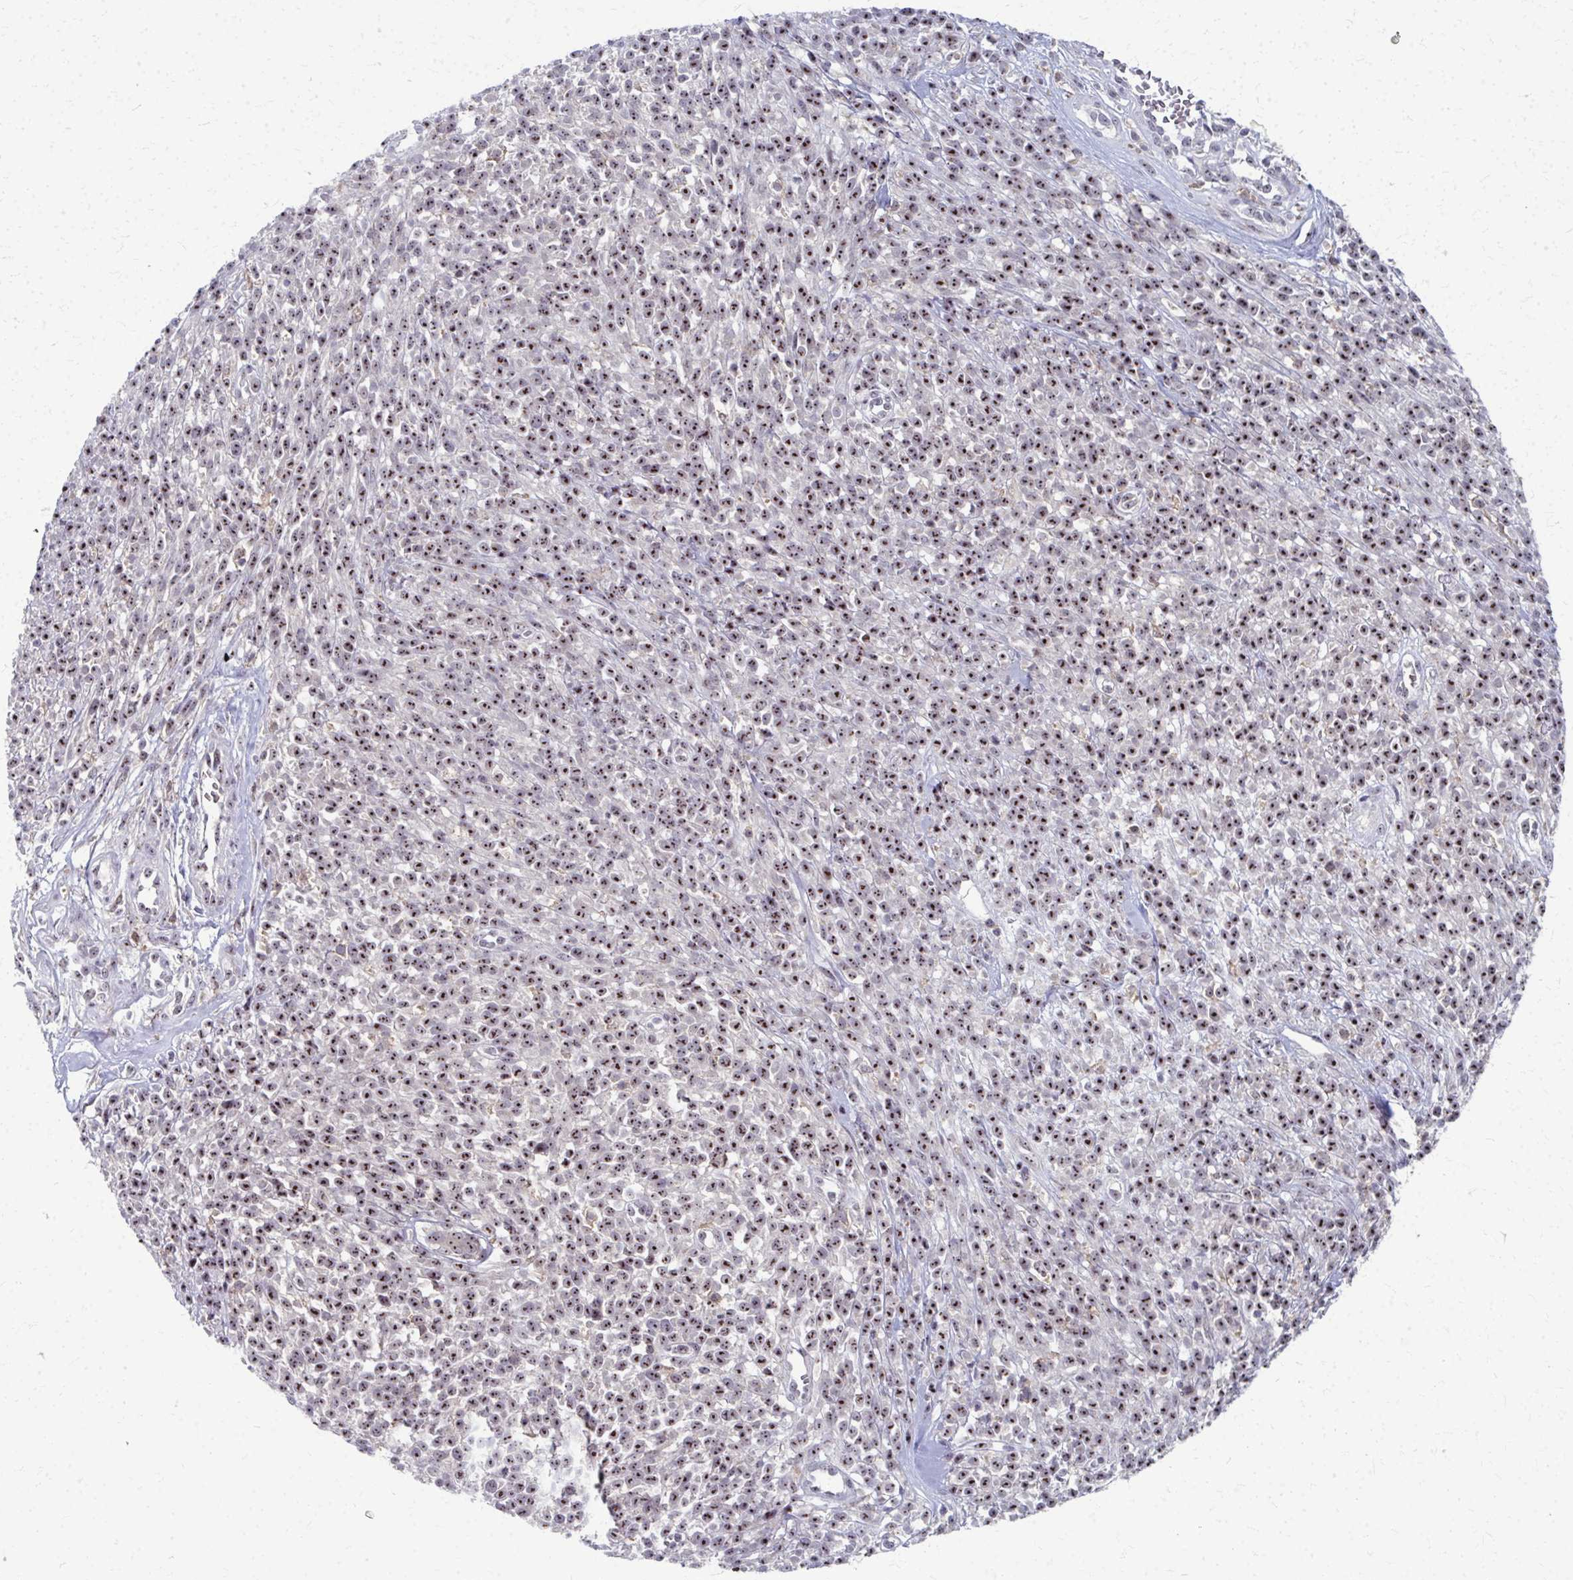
{"staining": {"intensity": "moderate", "quantity": ">75%", "location": "nuclear"}, "tissue": "melanoma", "cell_type": "Tumor cells", "image_type": "cancer", "snomed": [{"axis": "morphology", "description": "Malignant melanoma, NOS"}, {"axis": "topography", "description": "Skin"}, {"axis": "topography", "description": "Skin of trunk"}], "caption": "Tumor cells show medium levels of moderate nuclear positivity in about >75% of cells in human melanoma.", "gene": "NUDT16", "patient": {"sex": "male", "age": 74}}